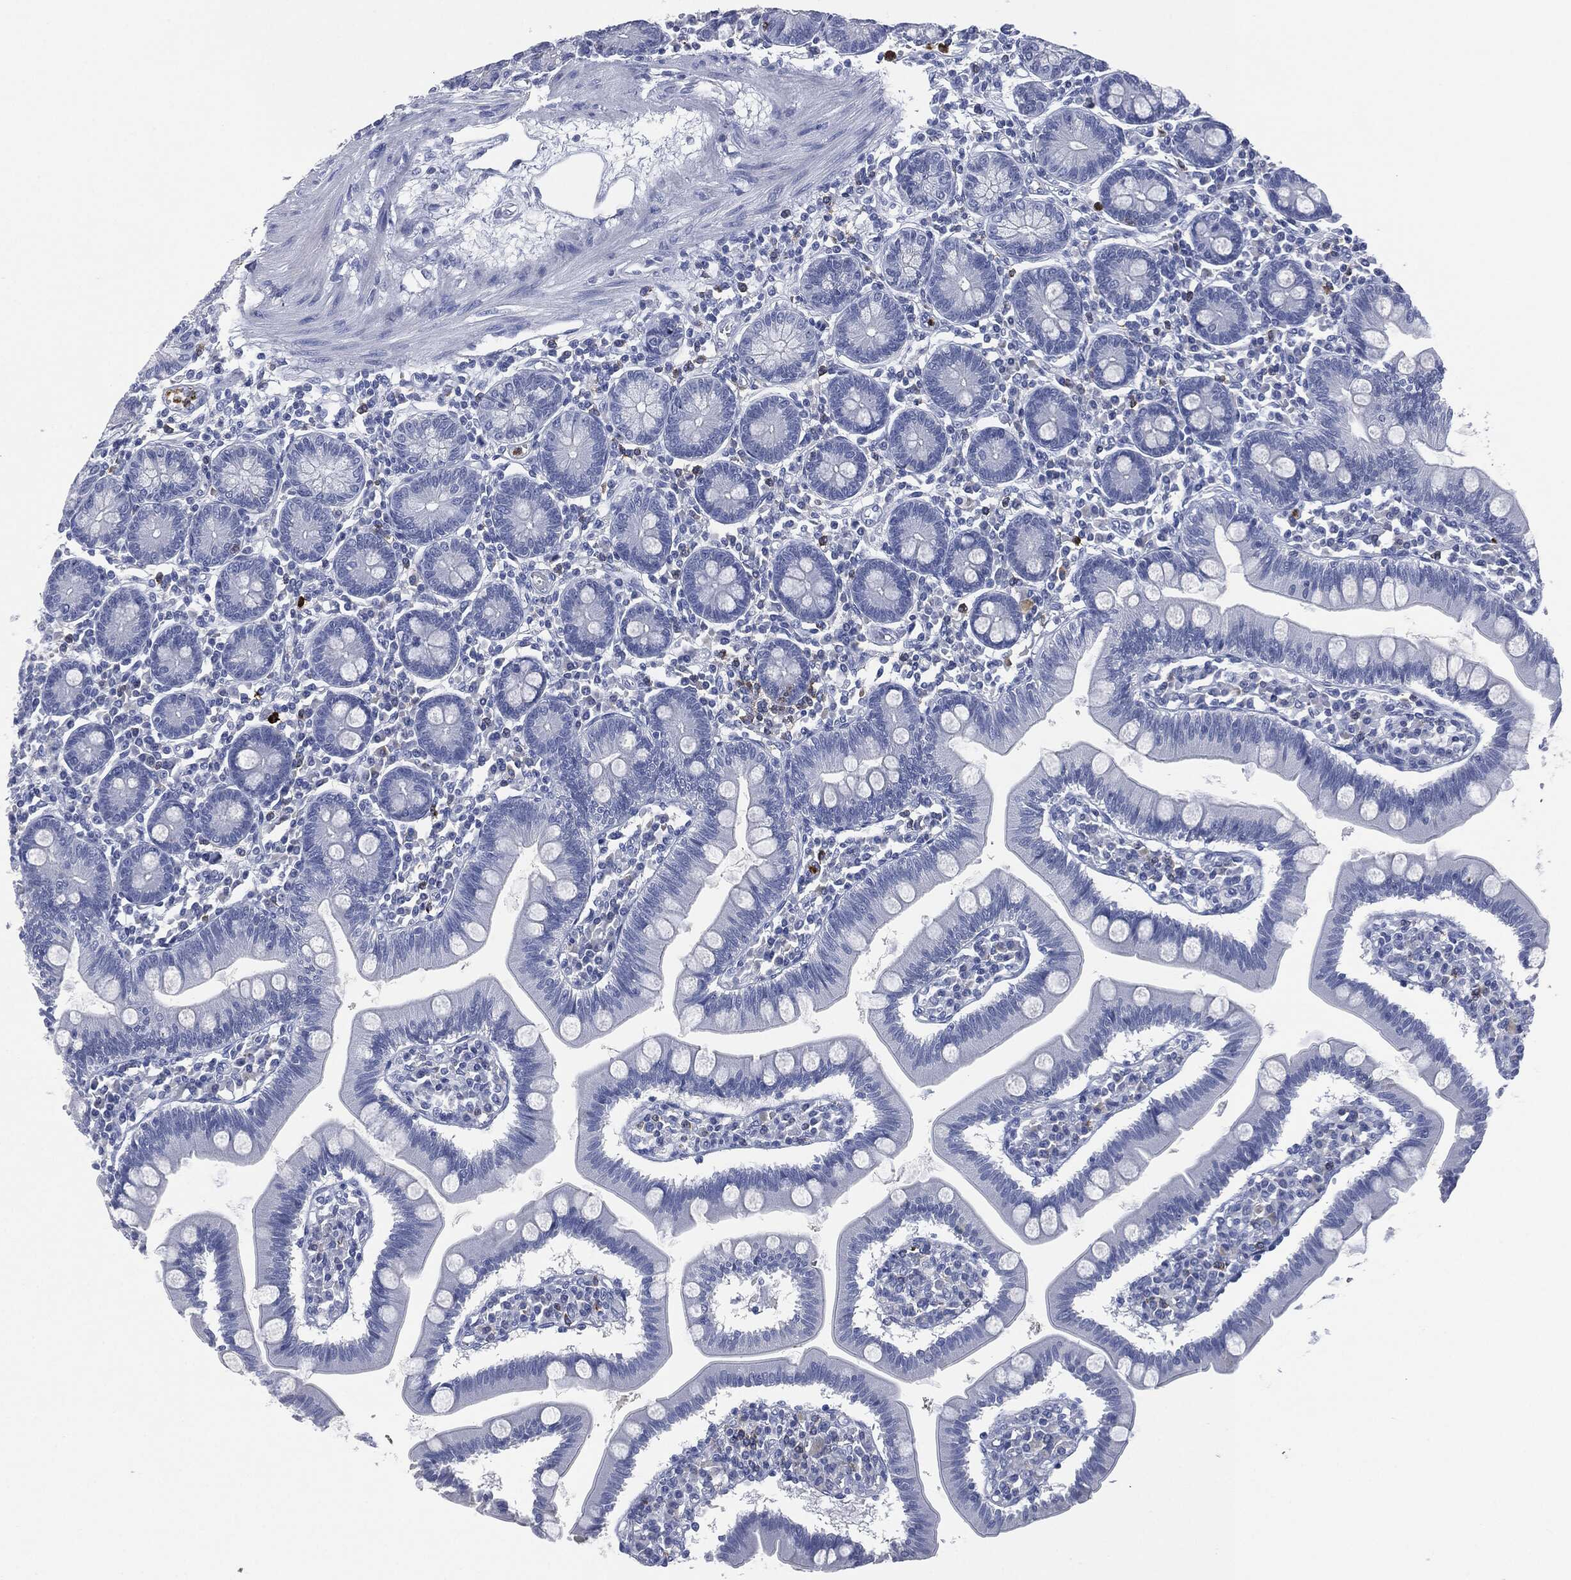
{"staining": {"intensity": "negative", "quantity": "none", "location": "none"}, "tissue": "small intestine", "cell_type": "Glandular cells", "image_type": "normal", "snomed": [{"axis": "morphology", "description": "Normal tissue, NOS"}, {"axis": "topography", "description": "Small intestine"}], "caption": "DAB (3,3'-diaminobenzidine) immunohistochemical staining of unremarkable small intestine reveals no significant expression in glandular cells.", "gene": "CEACAM8", "patient": {"sex": "male", "age": 88}}